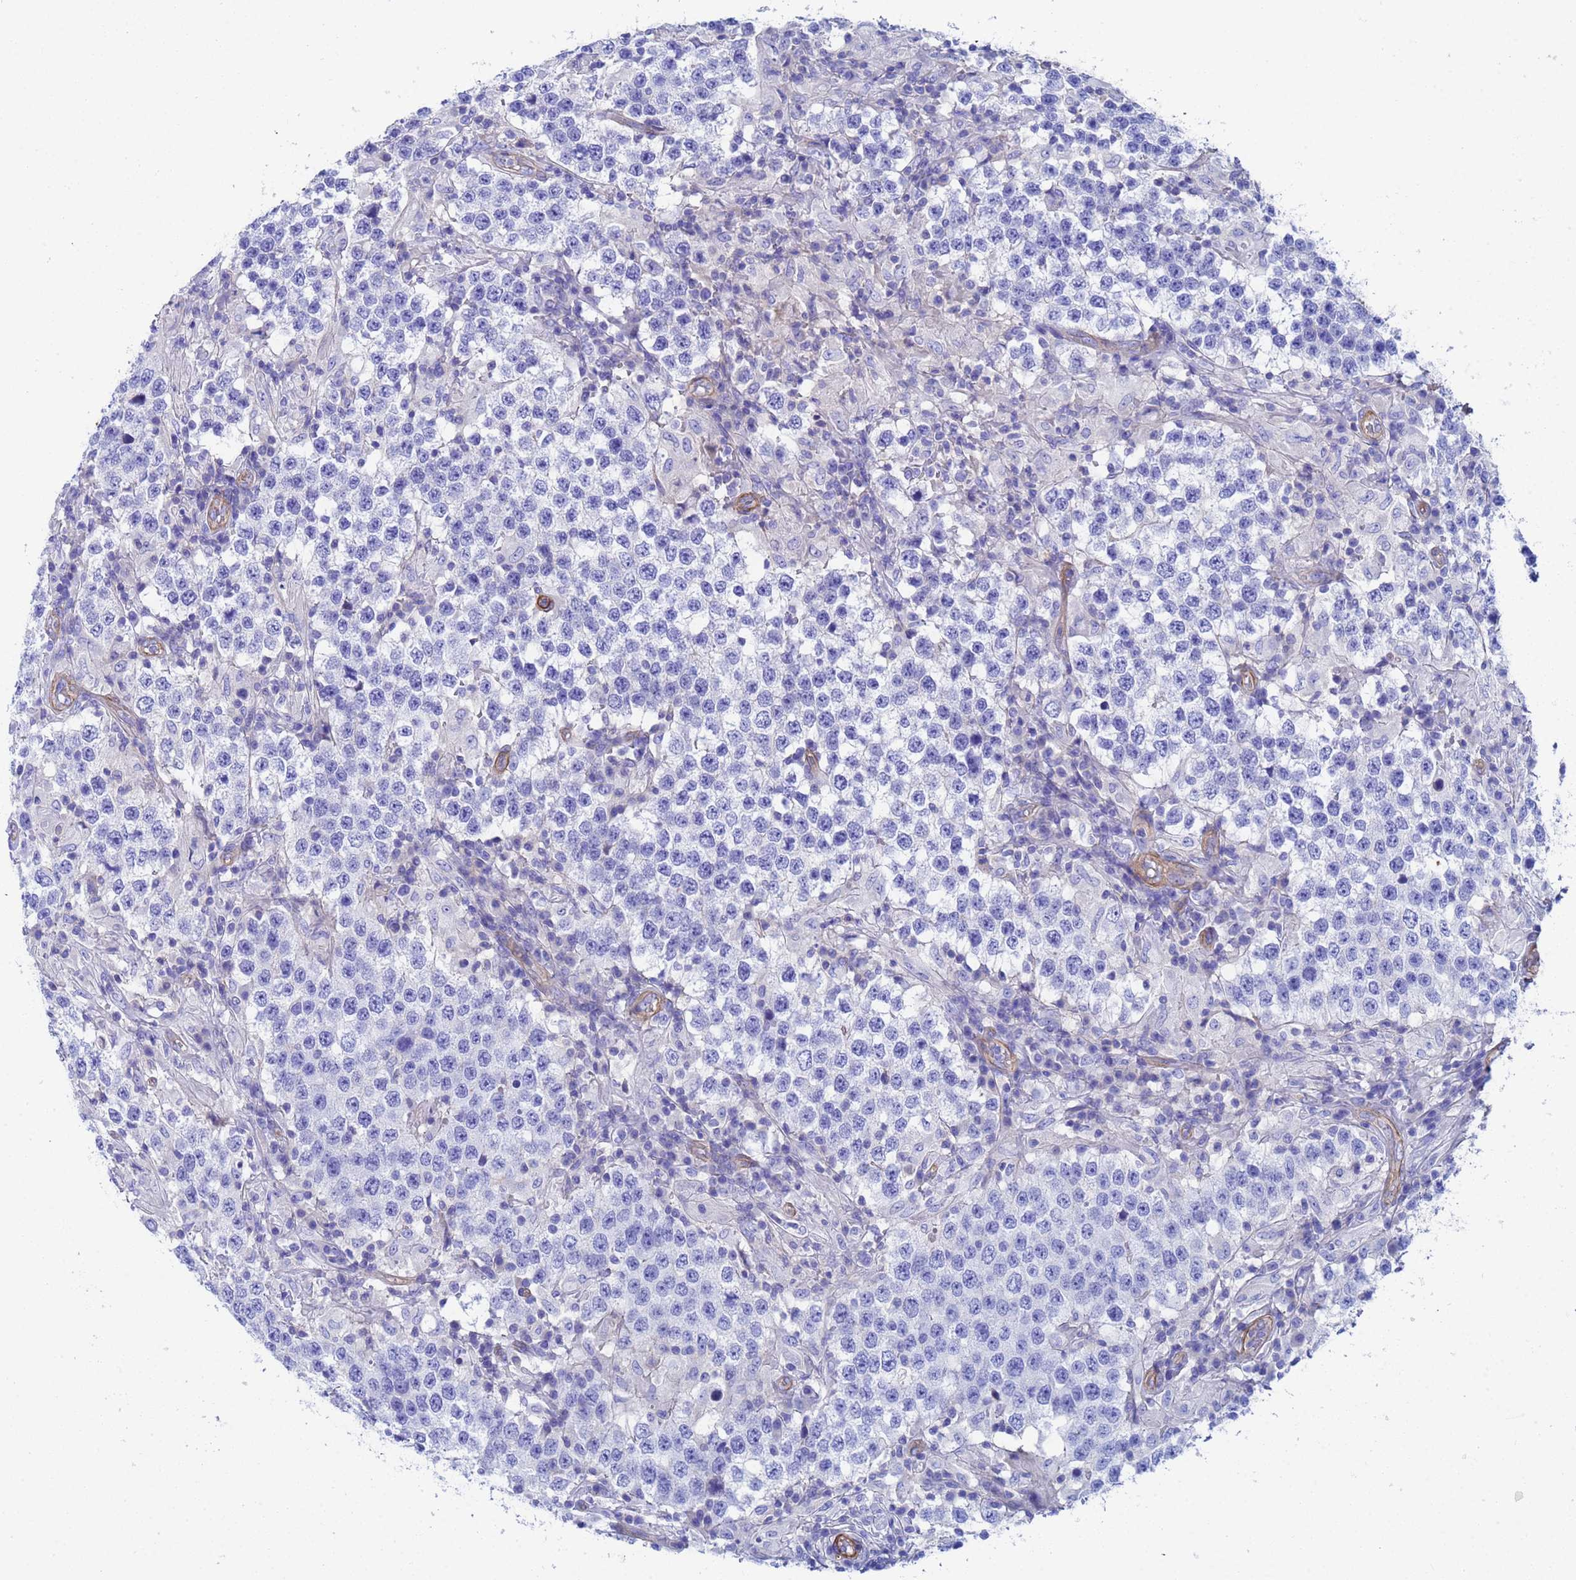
{"staining": {"intensity": "negative", "quantity": "none", "location": "none"}, "tissue": "testis cancer", "cell_type": "Tumor cells", "image_type": "cancer", "snomed": [{"axis": "morphology", "description": "Seminoma, NOS"}, {"axis": "morphology", "description": "Carcinoma, Embryonal, NOS"}, {"axis": "topography", "description": "Testis"}], "caption": "An immunohistochemistry (IHC) photomicrograph of testis cancer is shown. There is no staining in tumor cells of testis cancer.", "gene": "CST4", "patient": {"sex": "male", "age": 41}}